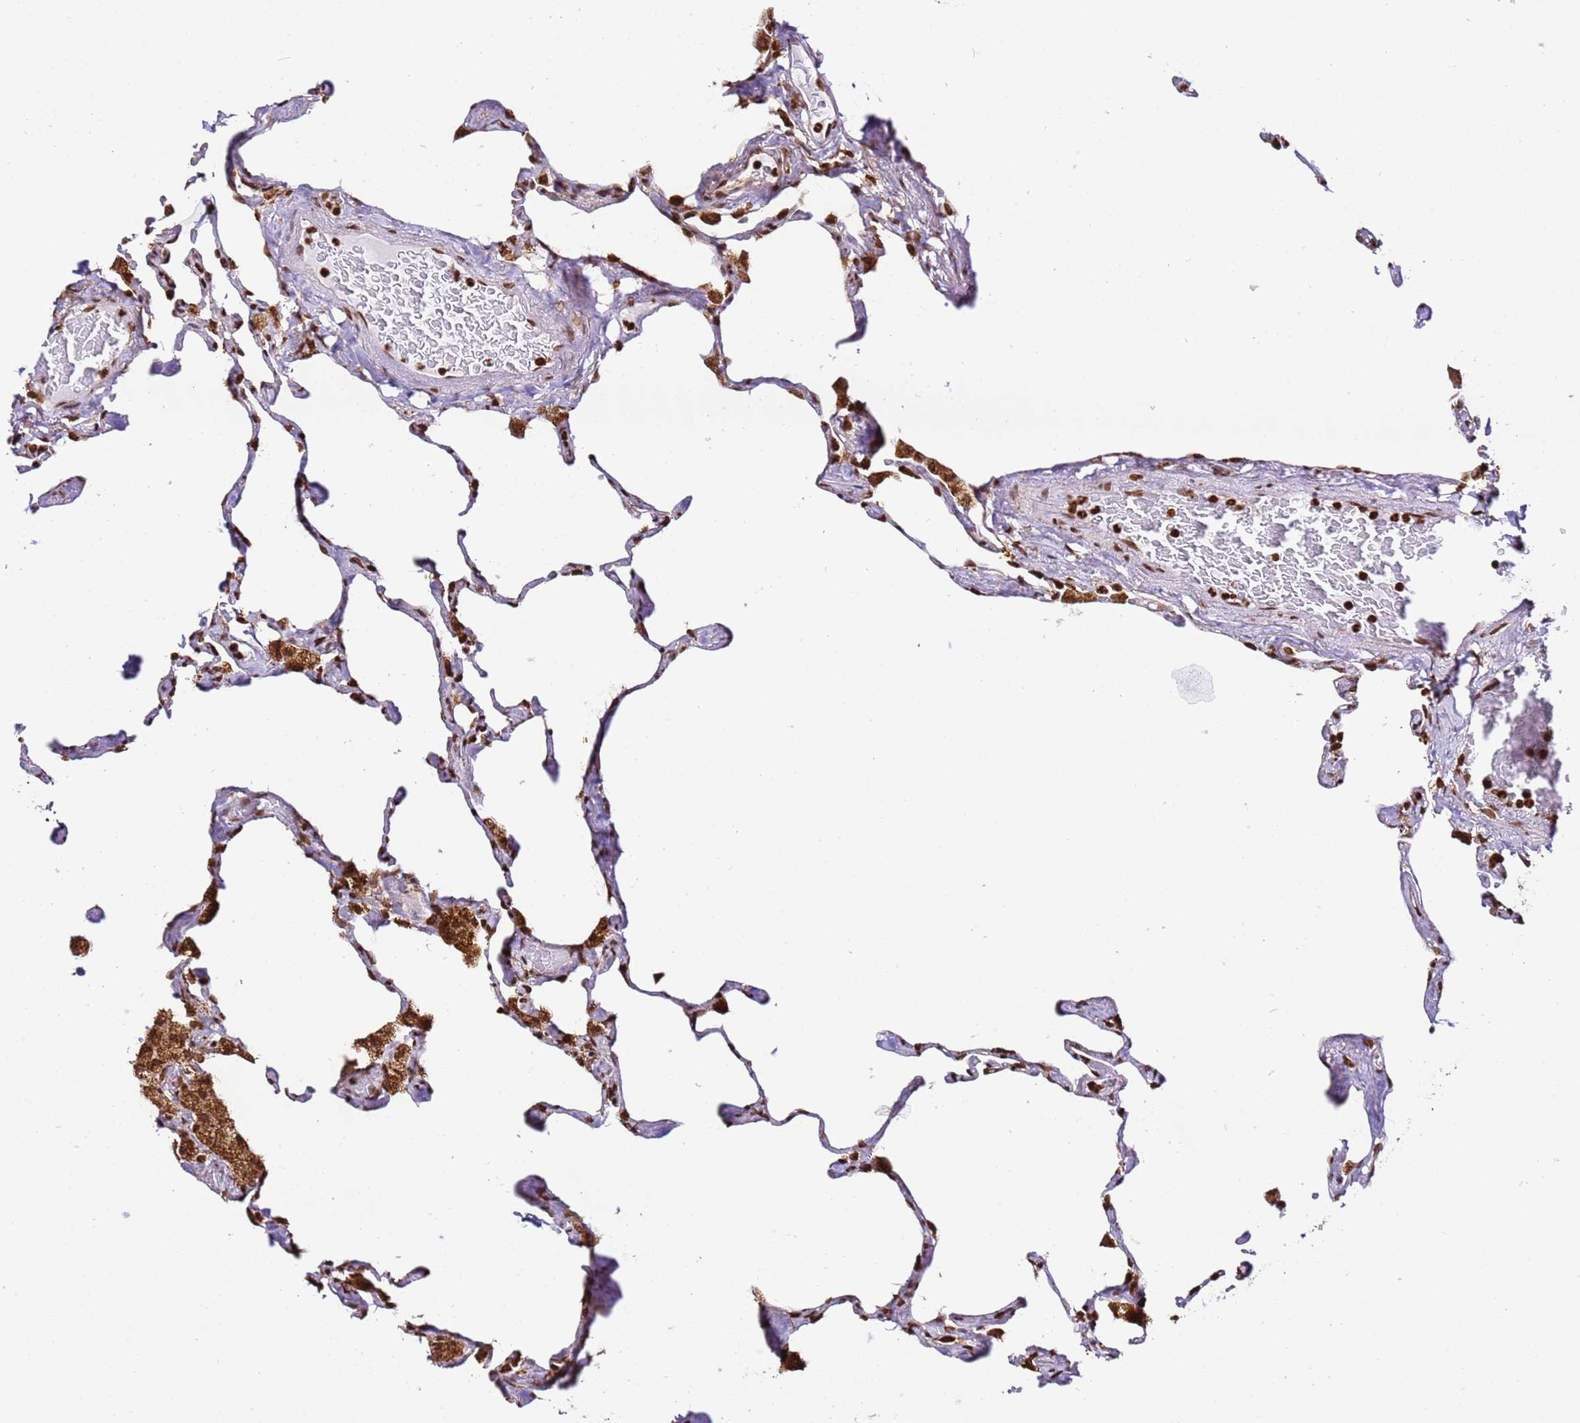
{"staining": {"intensity": "strong", "quantity": ">75%", "location": "cytoplasmic/membranous"}, "tissue": "lung", "cell_type": "Alveolar cells", "image_type": "normal", "snomed": [{"axis": "morphology", "description": "Normal tissue, NOS"}, {"axis": "topography", "description": "Lung"}], "caption": "Brown immunohistochemical staining in benign human lung shows strong cytoplasmic/membranous expression in approximately >75% of alveolar cells. Immunohistochemistry (ihc) stains the protein in brown and the nuclei are stained blue.", "gene": "HSPE1", "patient": {"sex": "male", "age": 65}}